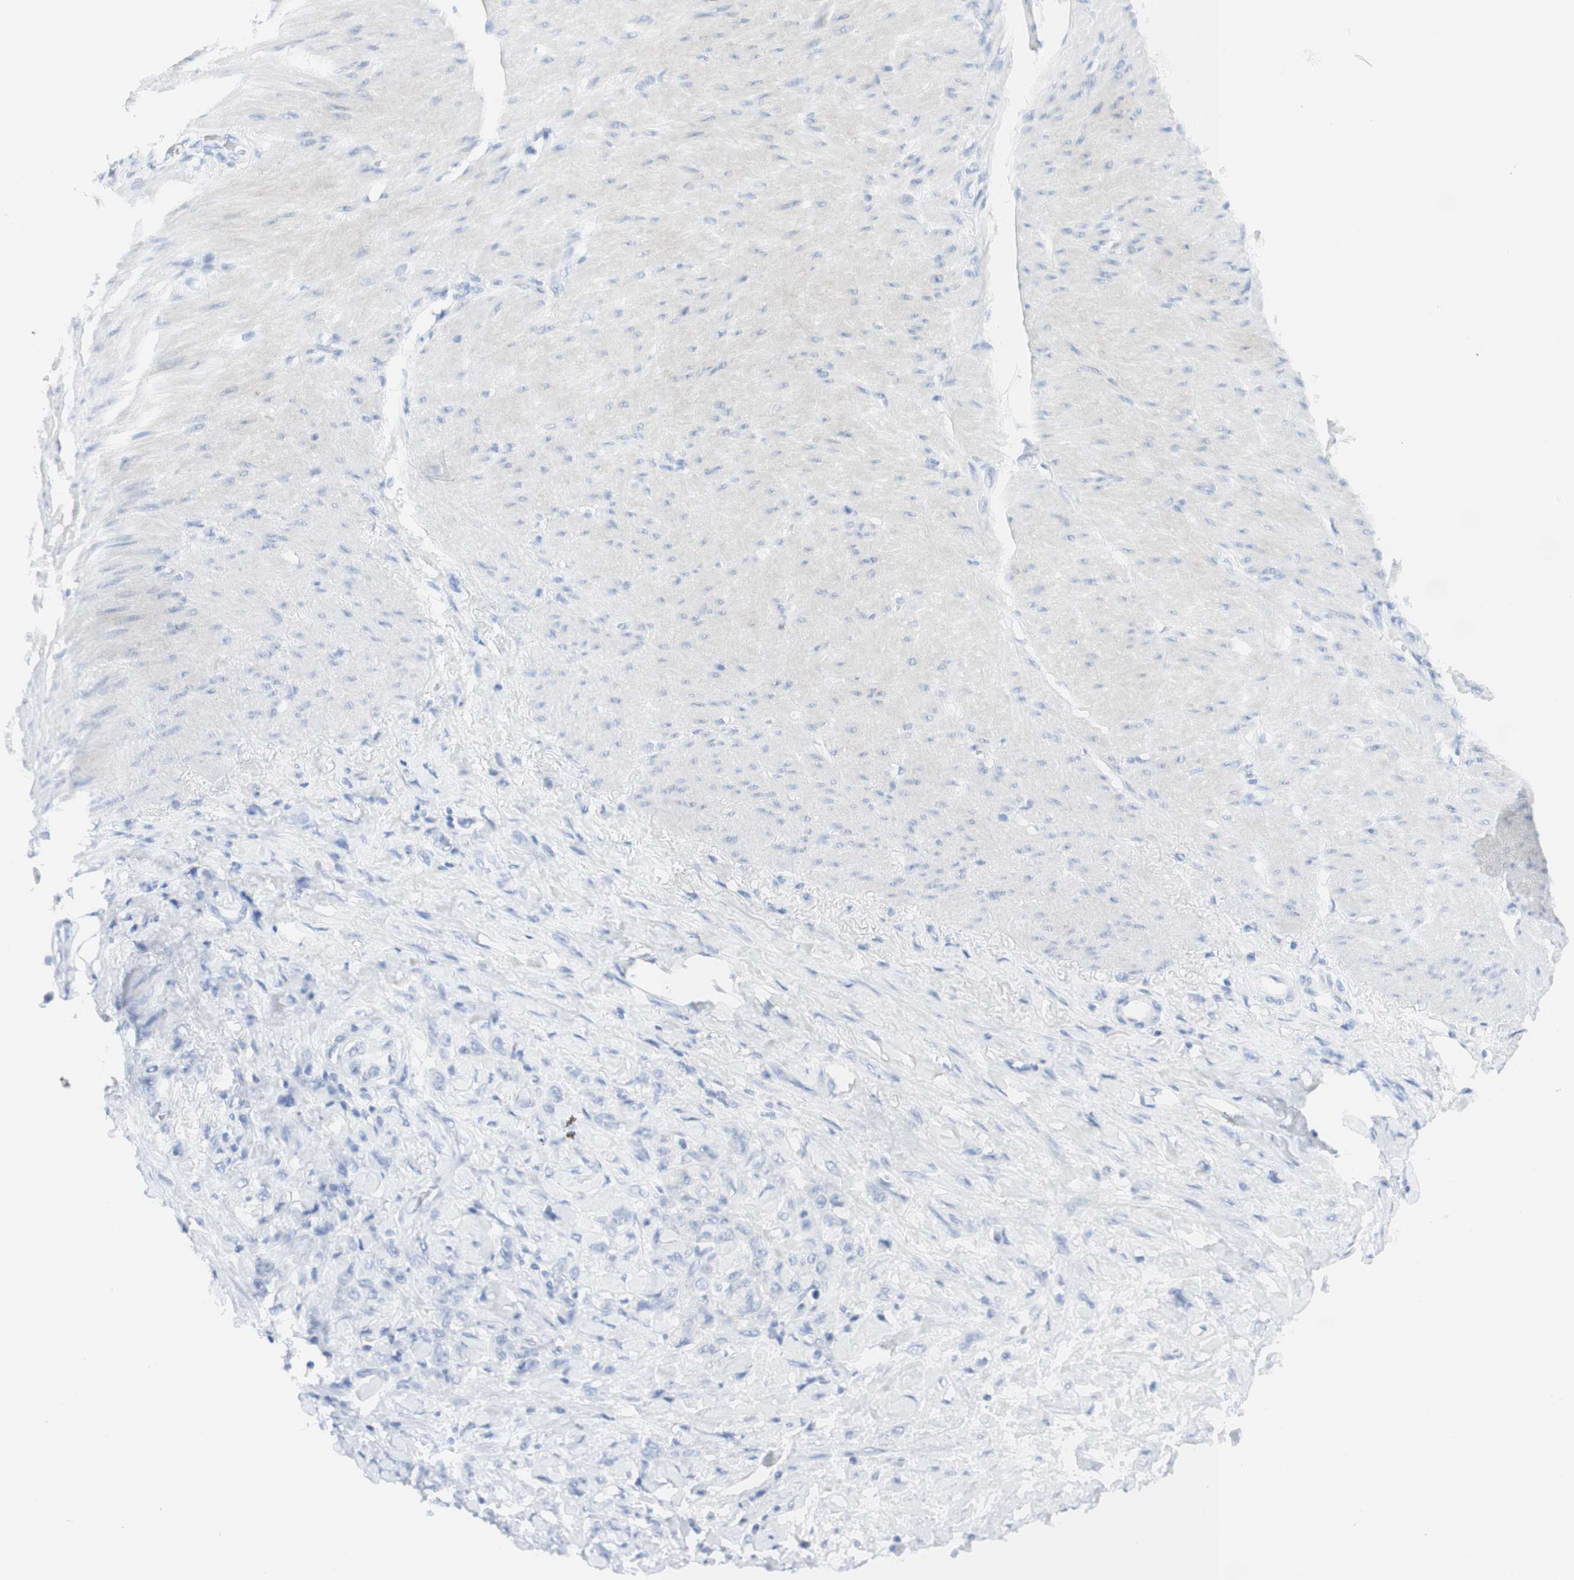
{"staining": {"intensity": "negative", "quantity": "none", "location": "none"}, "tissue": "stomach cancer", "cell_type": "Tumor cells", "image_type": "cancer", "snomed": [{"axis": "morphology", "description": "Adenocarcinoma, NOS"}, {"axis": "topography", "description": "Stomach"}], "caption": "A high-resolution photomicrograph shows immunohistochemistry staining of stomach cancer, which displays no significant staining in tumor cells. (DAB immunohistochemistry, high magnification).", "gene": "TPO", "patient": {"sex": "male", "age": 82}}